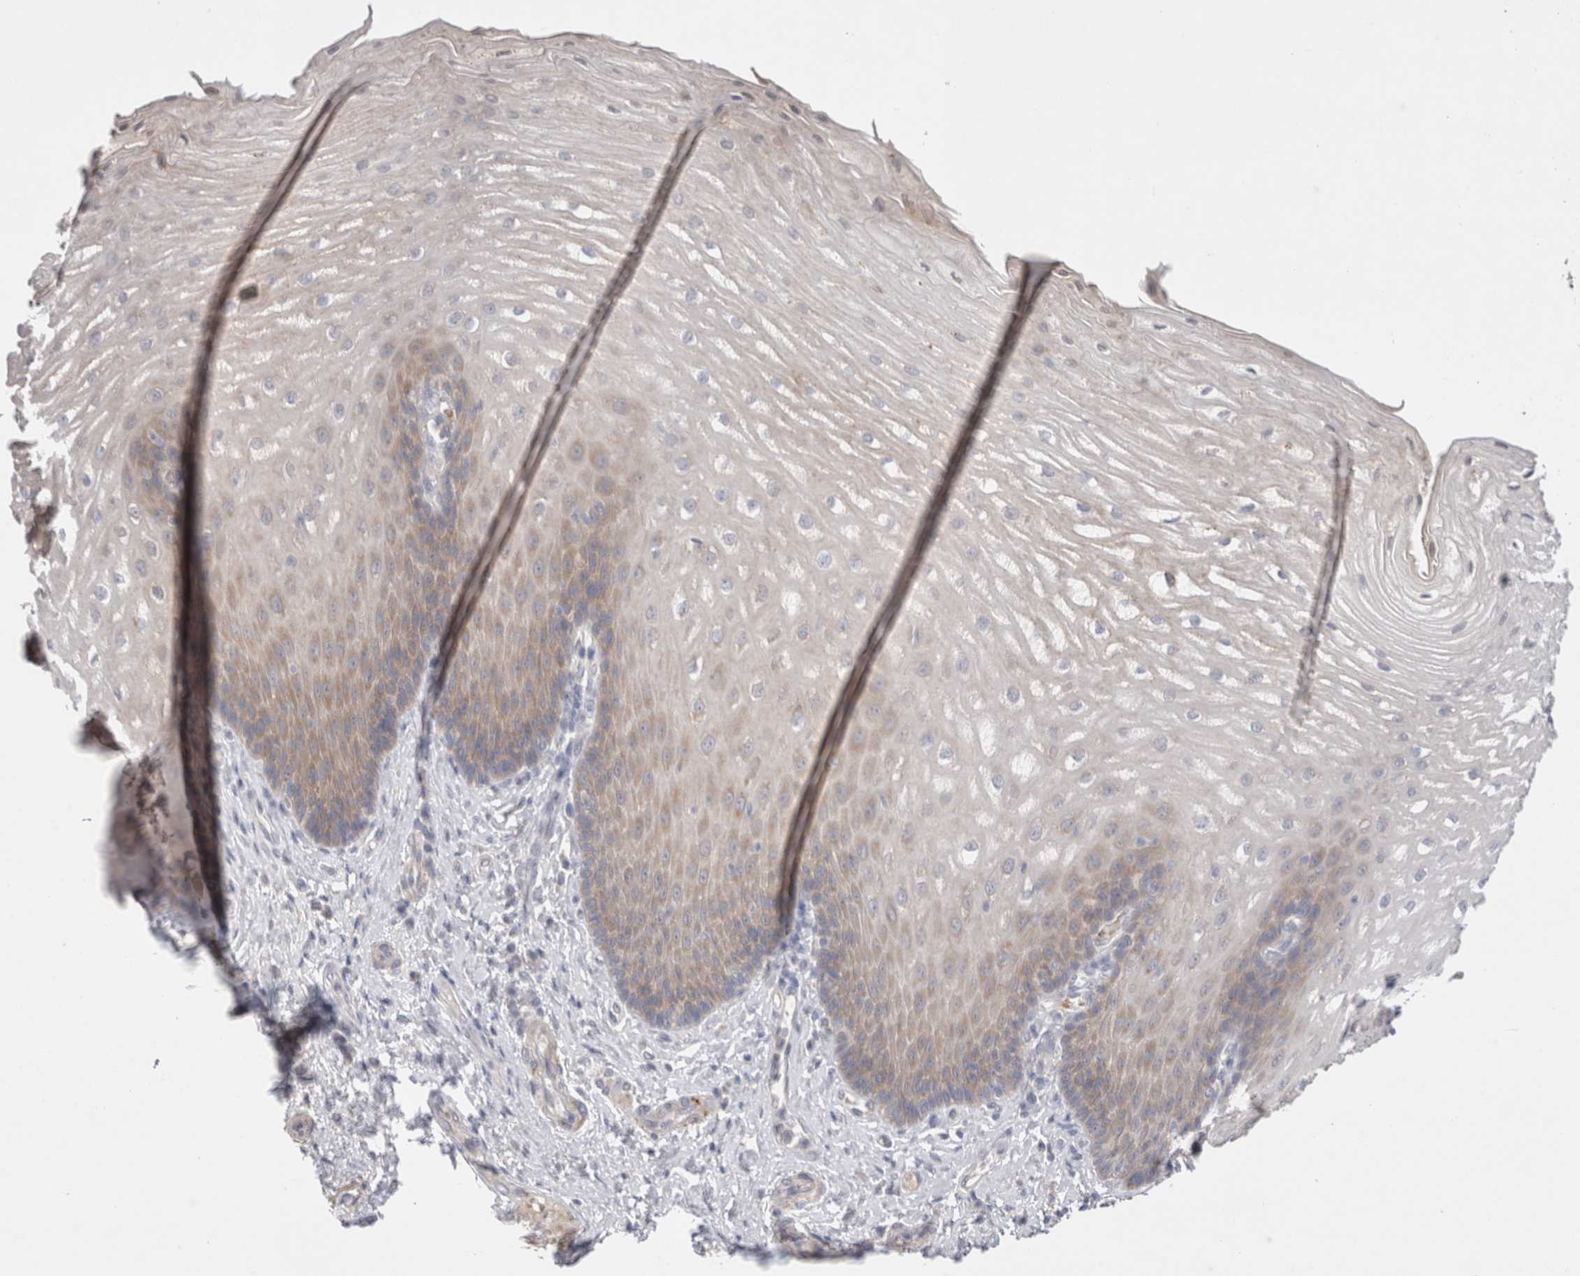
{"staining": {"intensity": "moderate", "quantity": "<25%", "location": "cytoplasmic/membranous"}, "tissue": "esophagus", "cell_type": "Squamous epithelial cells", "image_type": "normal", "snomed": [{"axis": "morphology", "description": "Normal tissue, NOS"}, {"axis": "topography", "description": "Esophagus"}], "caption": "Protein staining of benign esophagus reveals moderate cytoplasmic/membranous positivity in about <25% of squamous epithelial cells. The staining was performed using DAB (3,3'-diaminobenzidine), with brown indicating positive protein expression. Nuclei are stained blue with hematoxylin.", "gene": "NDOR1", "patient": {"sex": "male", "age": 54}}